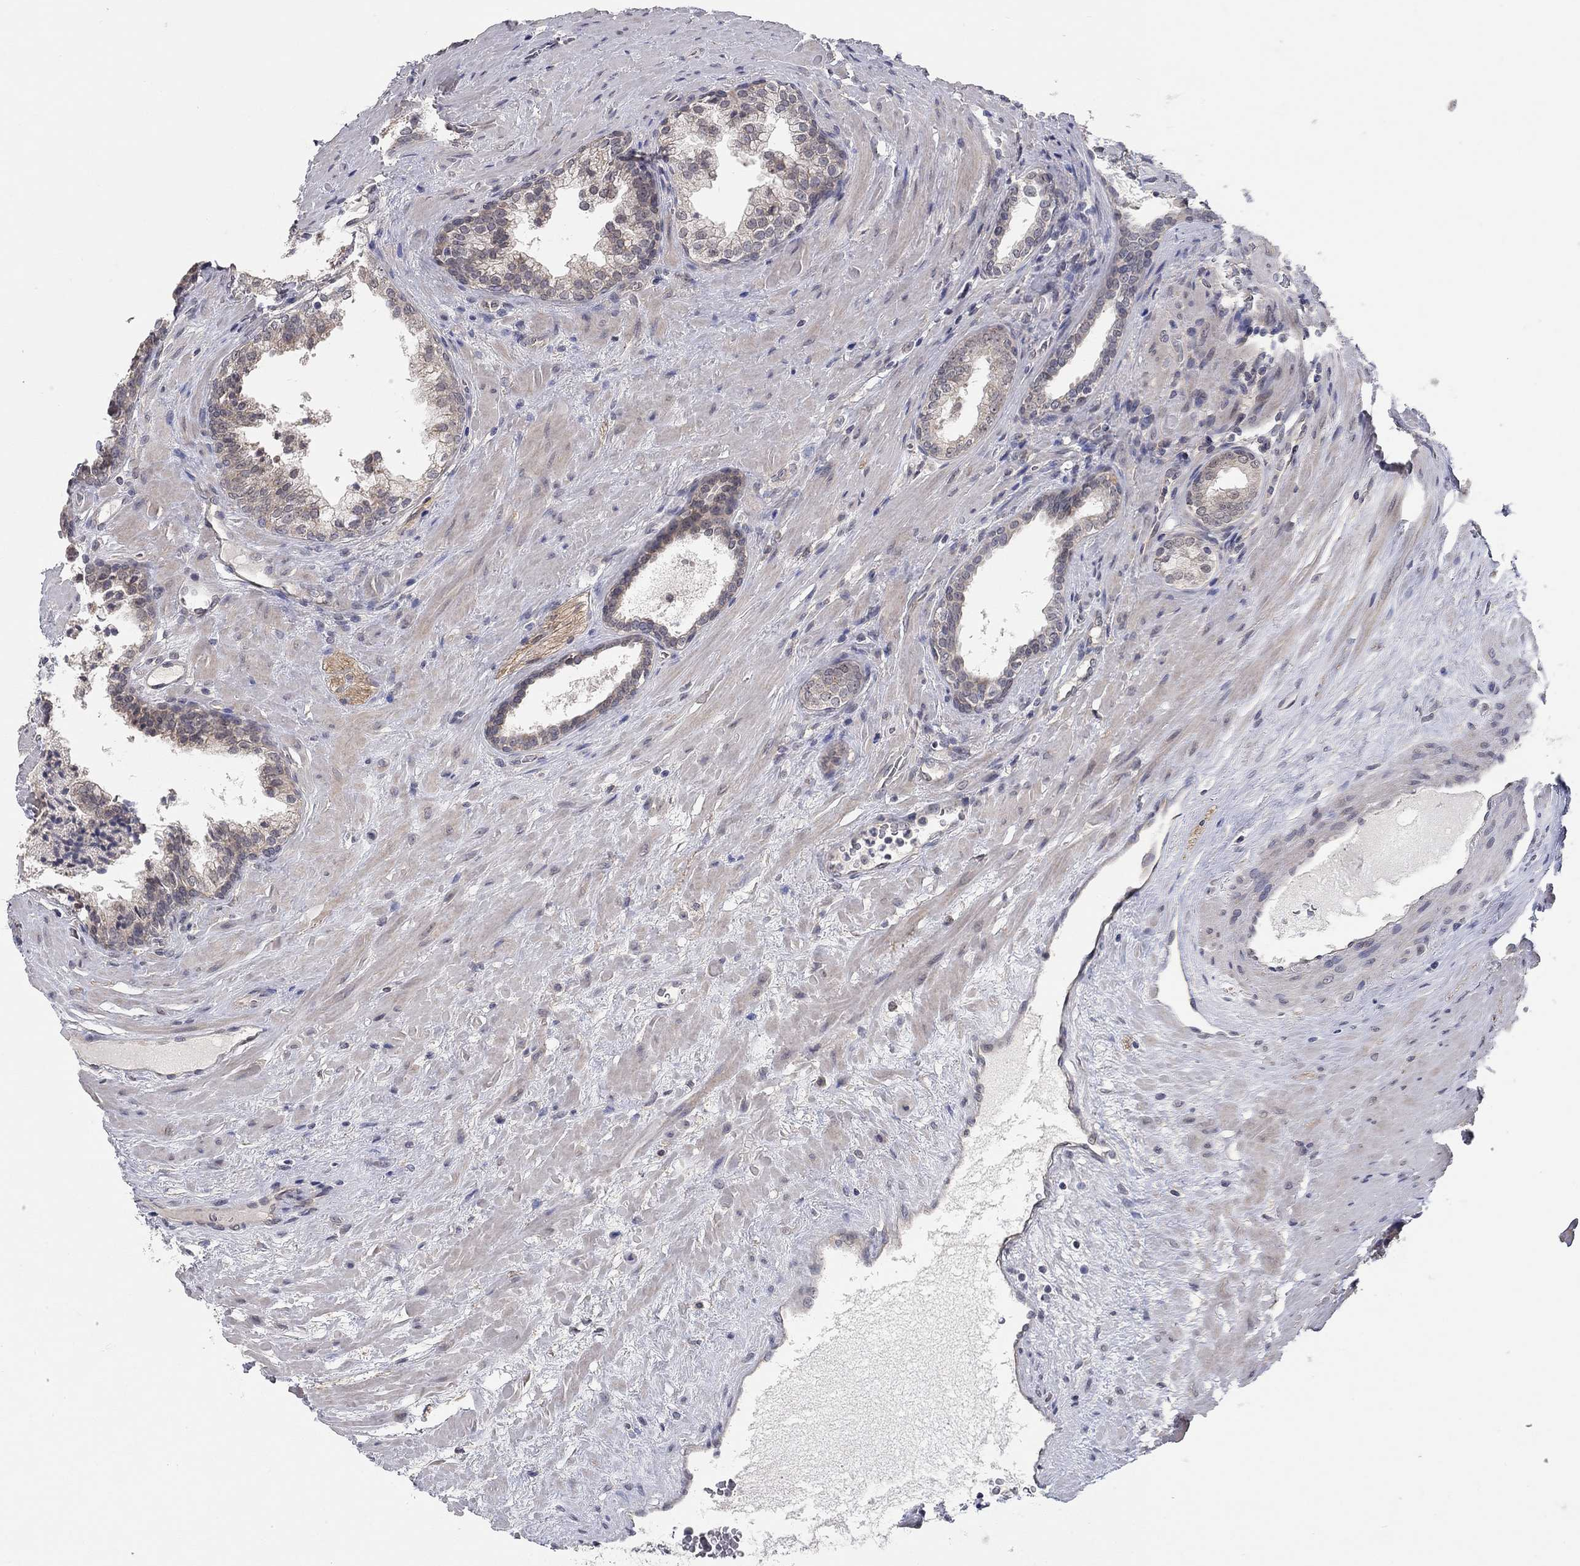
{"staining": {"intensity": "negative", "quantity": "none", "location": "none"}, "tissue": "prostate cancer", "cell_type": "Tumor cells", "image_type": "cancer", "snomed": [{"axis": "morphology", "description": "Adenocarcinoma, NOS"}, {"axis": "topography", "description": "Prostate"}], "caption": "Immunohistochemistry (IHC) histopathology image of human prostate adenocarcinoma stained for a protein (brown), which exhibits no staining in tumor cells.", "gene": "WASF3", "patient": {"sex": "male", "age": 66}}